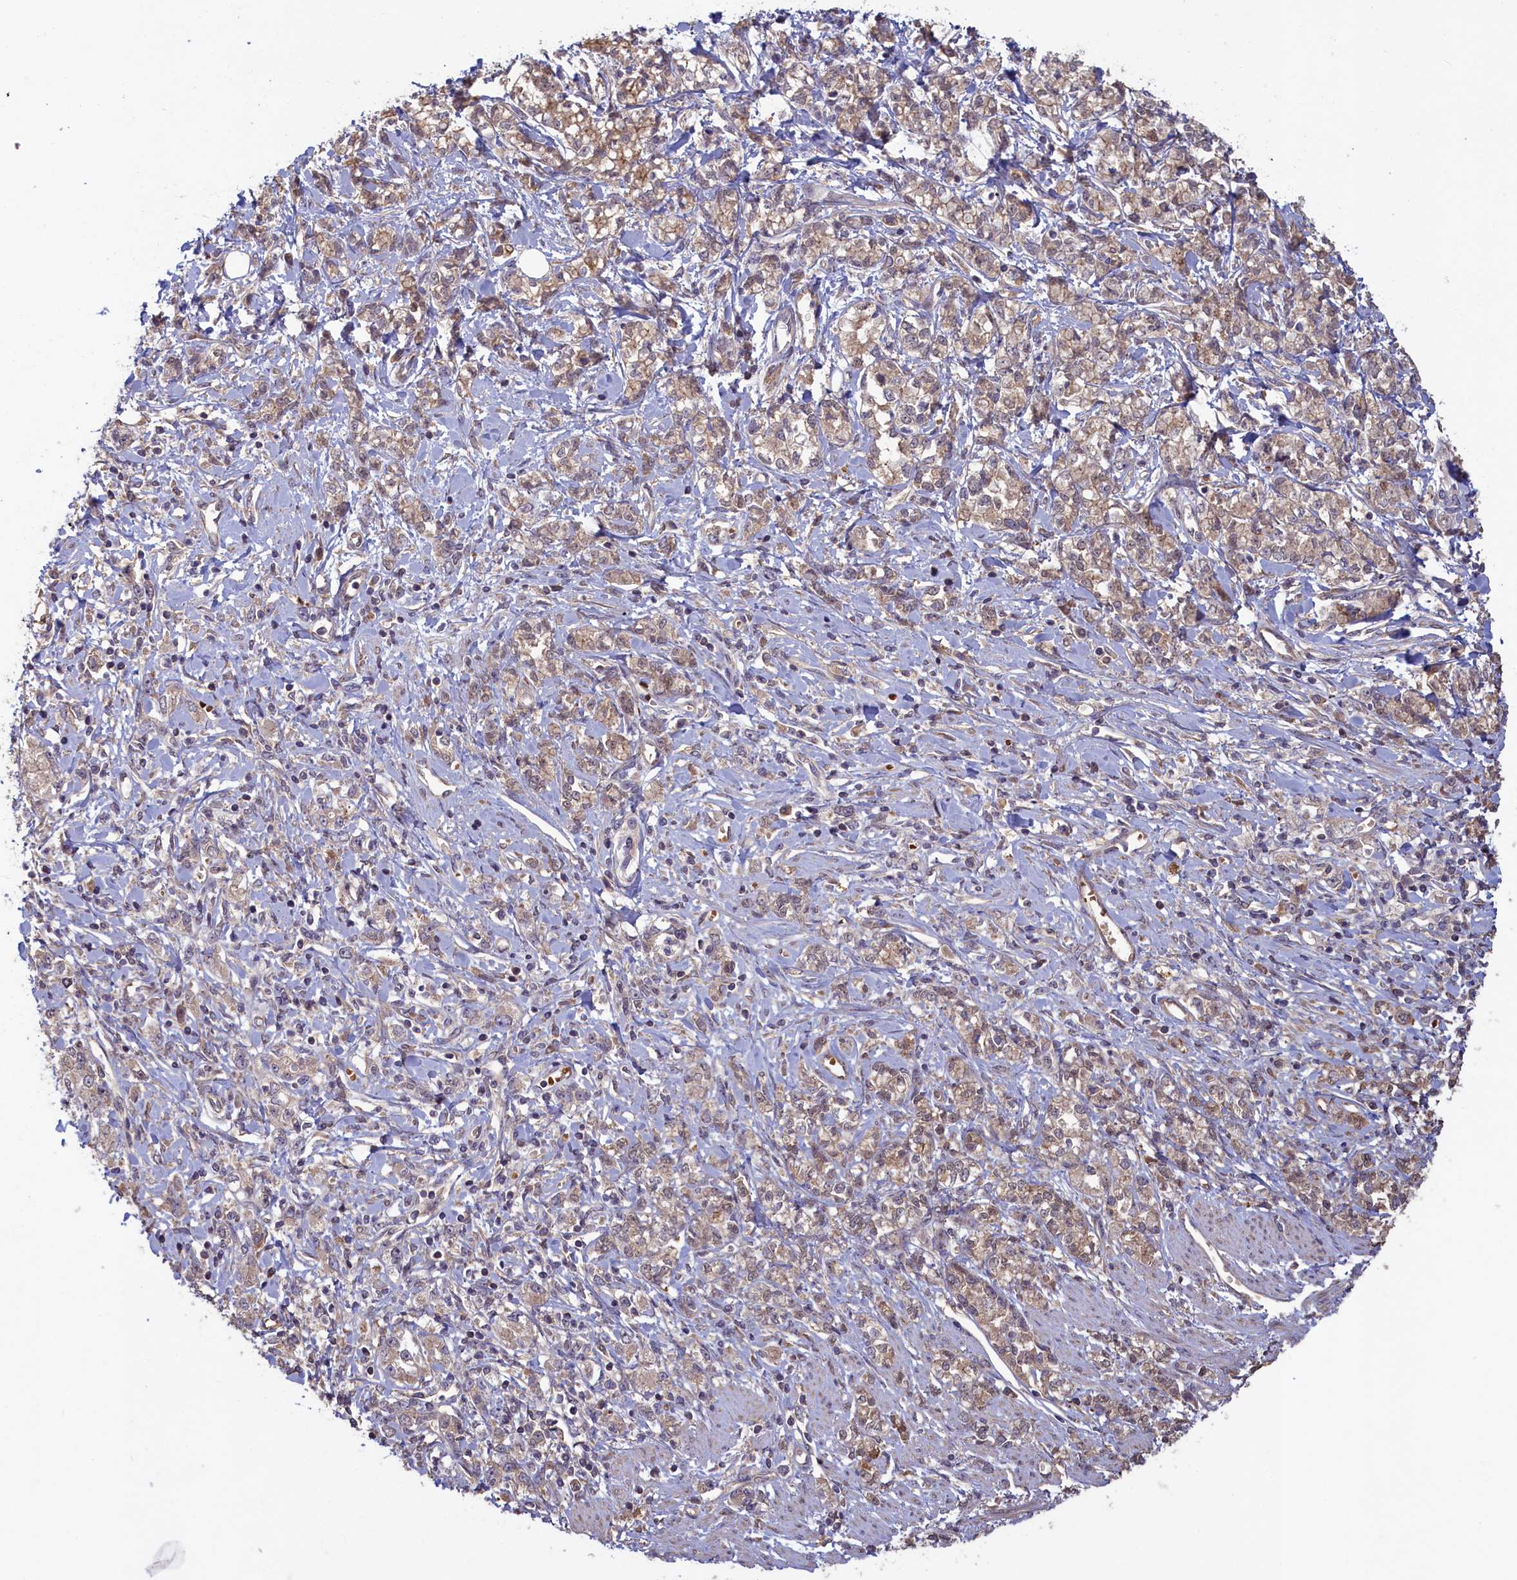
{"staining": {"intensity": "weak", "quantity": ">75%", "location": "cytoplasmic/membranous"}, "tissue": "stomach cancer", "cell_type": "Tumor cells", "image_type": "cancer", "snomed": [{"axis": "morphology", "description": "Adenocarcinoma, NOS"}, {"axis": "topography", "description": "Stomach"}], "caption": "Stomach adenocarcinoma stained with a brown dye demonstrates weak cytoplasmic/membranous positive positivity in about >75% of tumor cells.", "gene": "CIAO2B", "patient": {"sex": "female", "age": 76}}